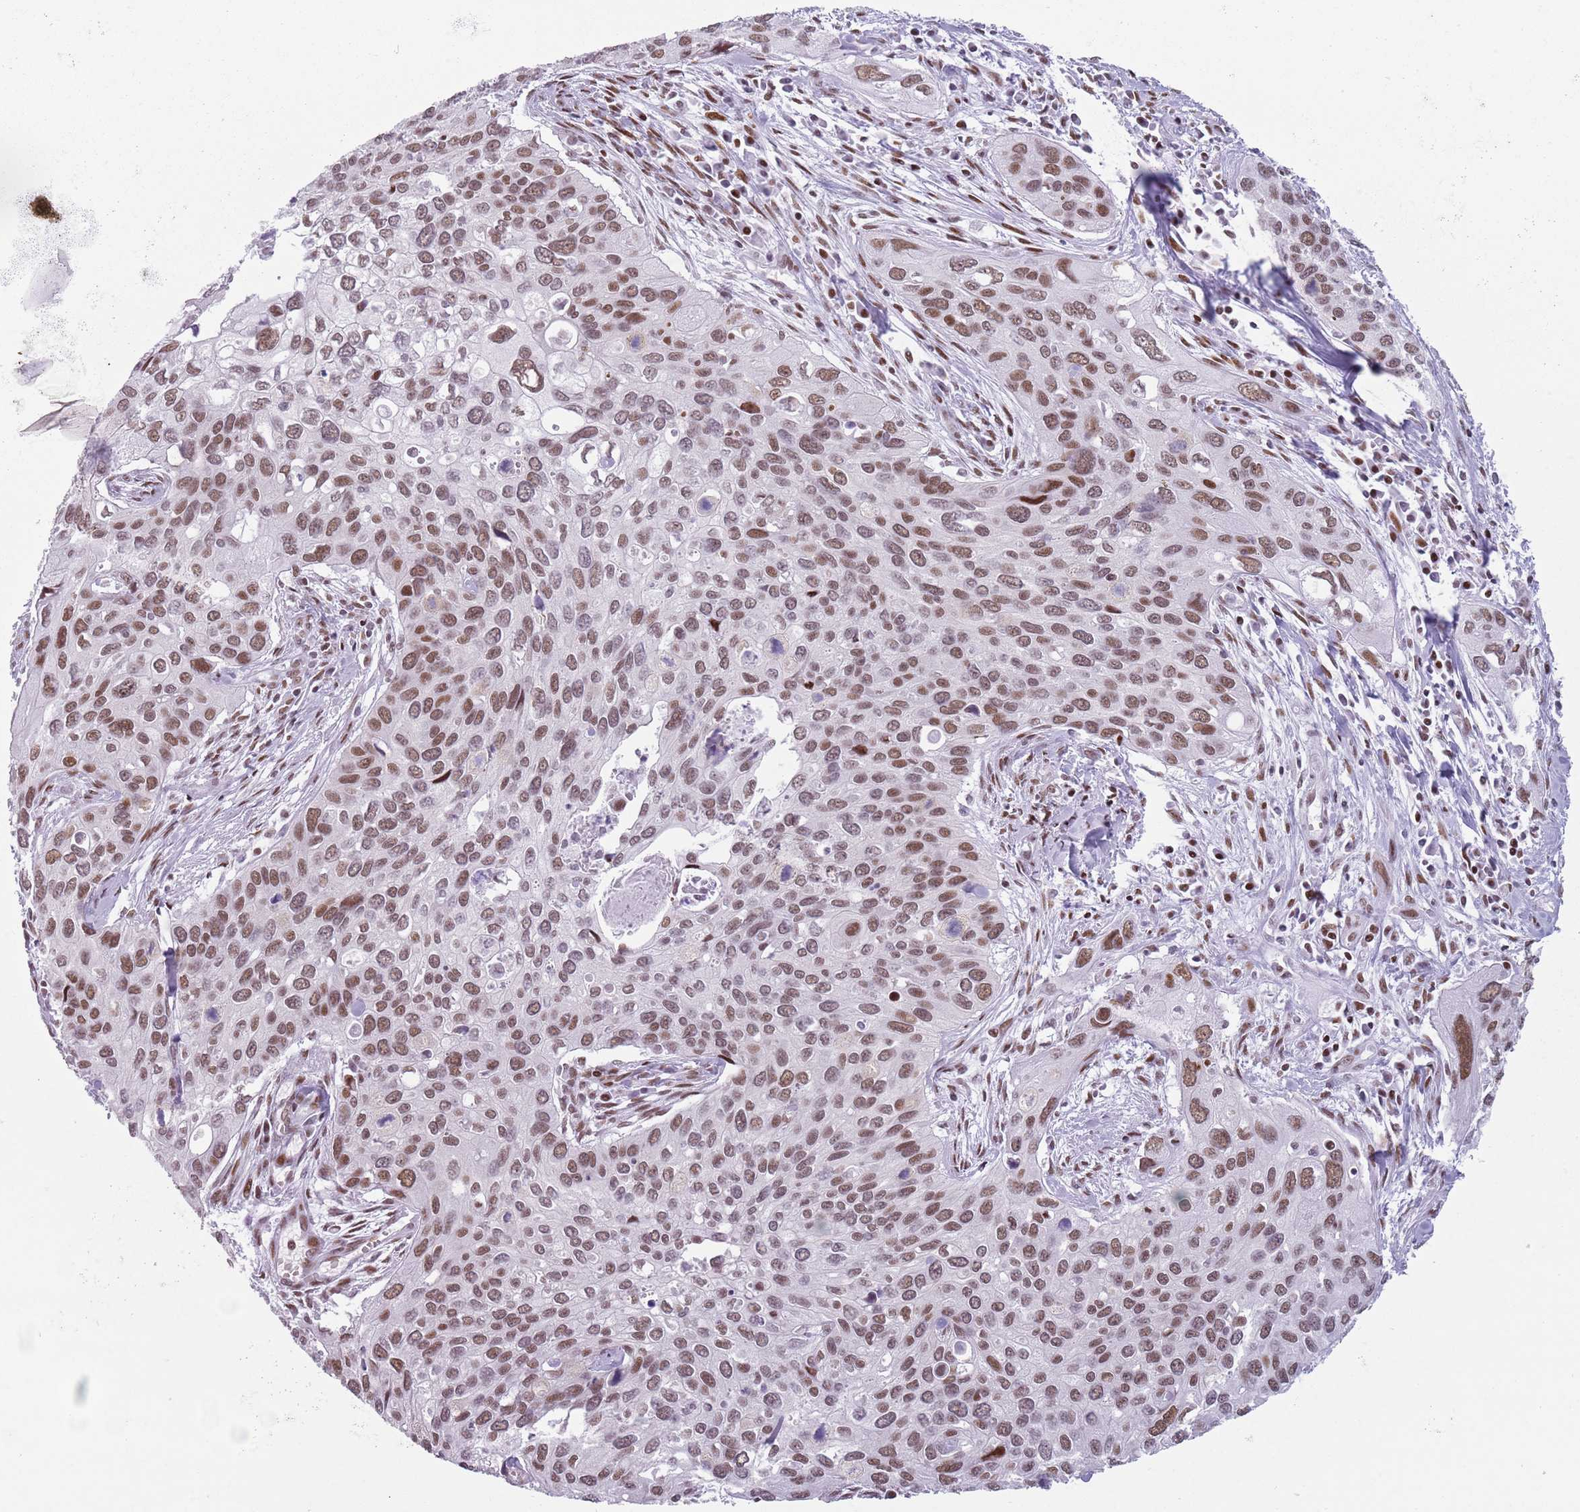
{"staining": {"intensity": "moderate", "quantity": ">75%", "location": "nuclear"}, "tissue": "cervical cancer", "cell_type": "Tumor cells", "image_type": "cancer", "snomed": [{"axis": "morphology", "description": "Squamous cell carcinoma, NOS"}, {"axis": "topography", "description": "Cervix"}], "caption": "Squamous cell carcinoma (cervical) was stained to show a protein in brown. There is medium levels of moderate nuclear staining in about >75% of tumor cells.", "gene": "FAM104B", "patient": {"sex": "female", "age": 55}}